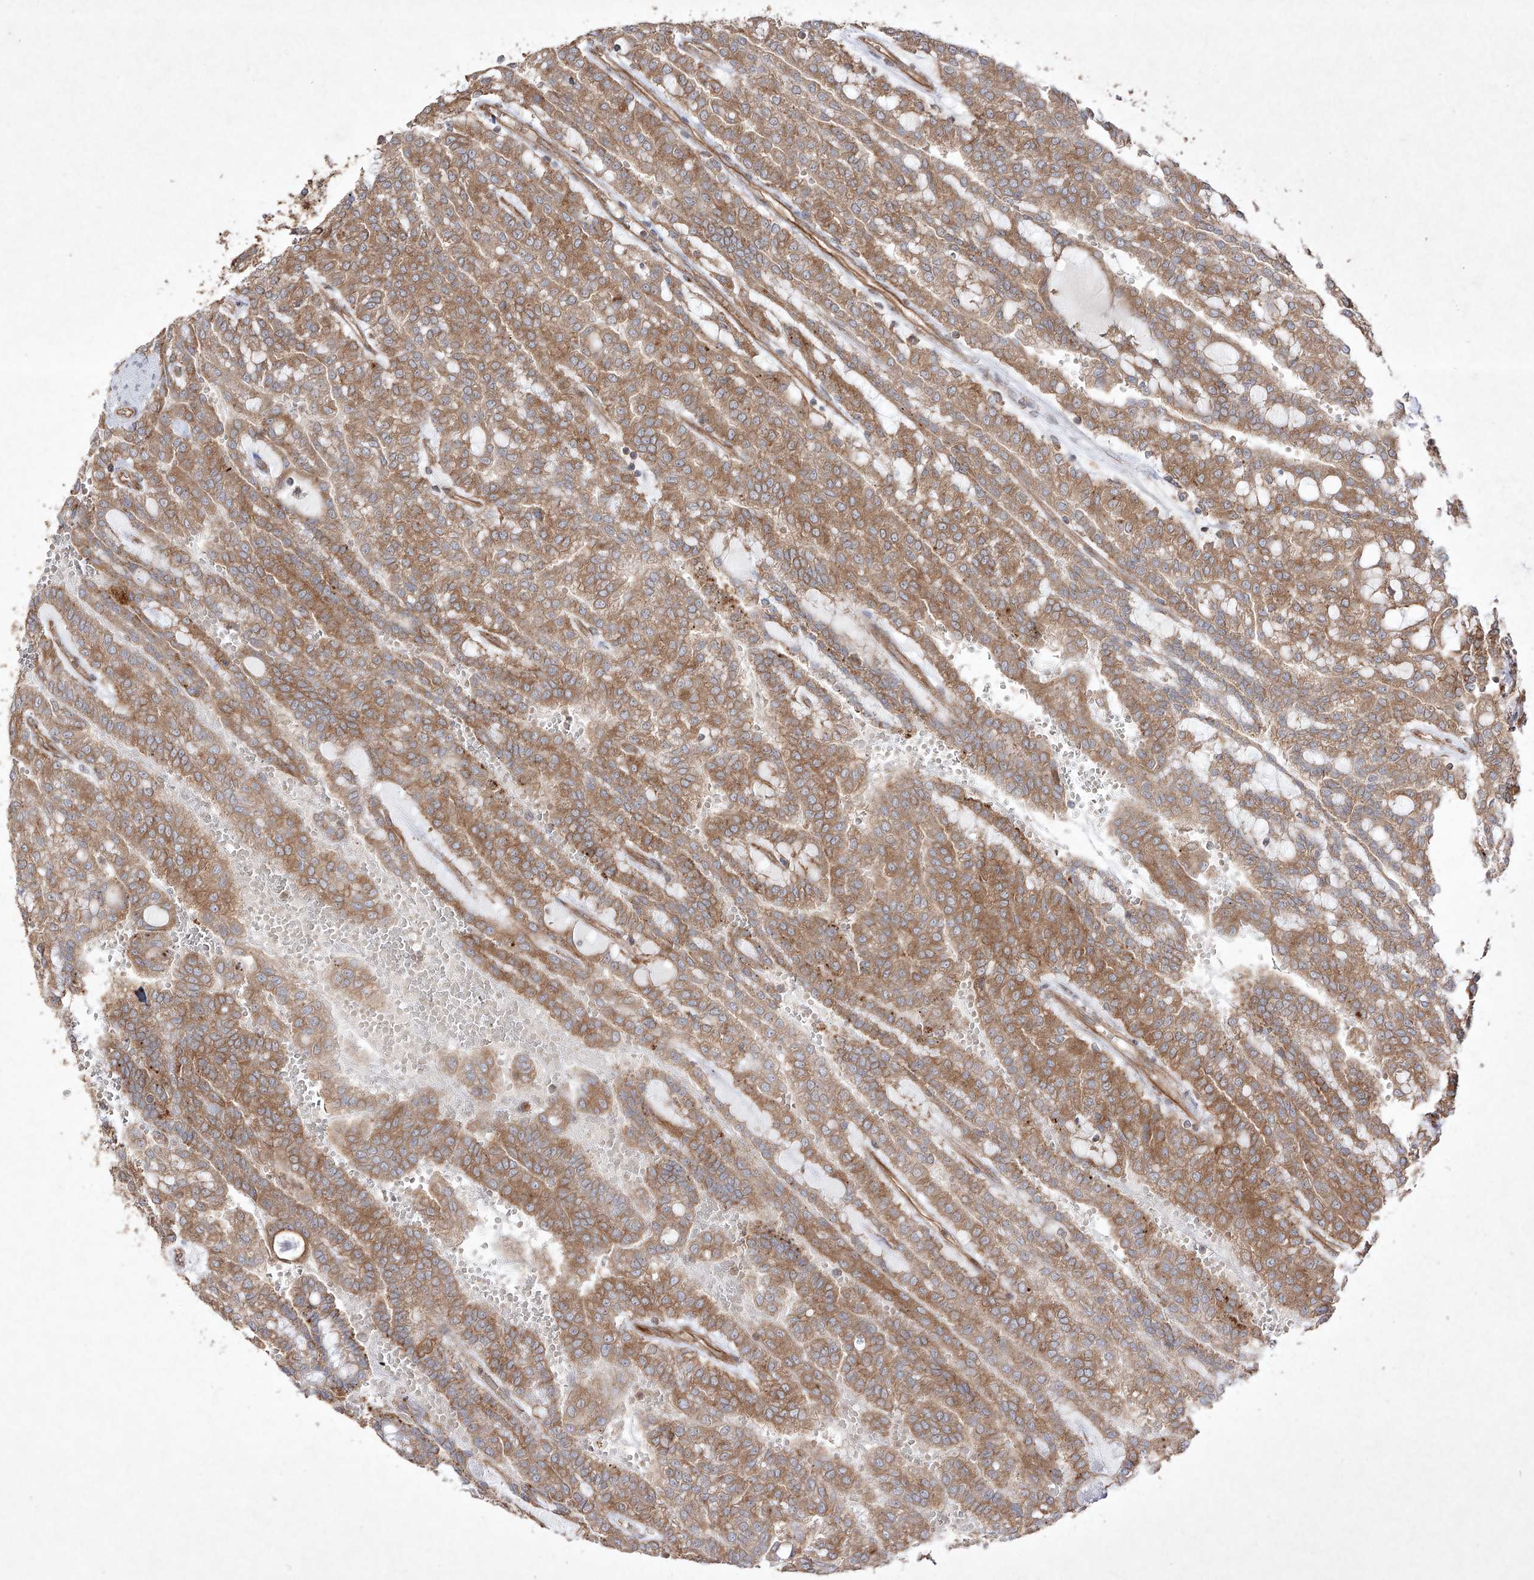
{"staining": {"intensity": "moderate", "quantity": ">75%", "location": "cytoplasmic/membranous"}, "tissue": "renal cancer", "cell_type": "Tumor cells", "image_type": "cancer", "snomed": [{"axis": "morphology", "description": "Adenocarcinoma, NOS"}, {"axis": "topography", "description": "Kidney"}], "caption": "Adenocarcinoma (renal) stained with immunohistochemistry shows moderate cytoplasmic/membranous staining in approximately >75% of tumor cells. (Stains: DAB in brown, nuclei in blue, Microscopy: brightfield microscopy at high magnification).", "gene": "YKT6", "patient": {"sex": "male", "age": 63}}